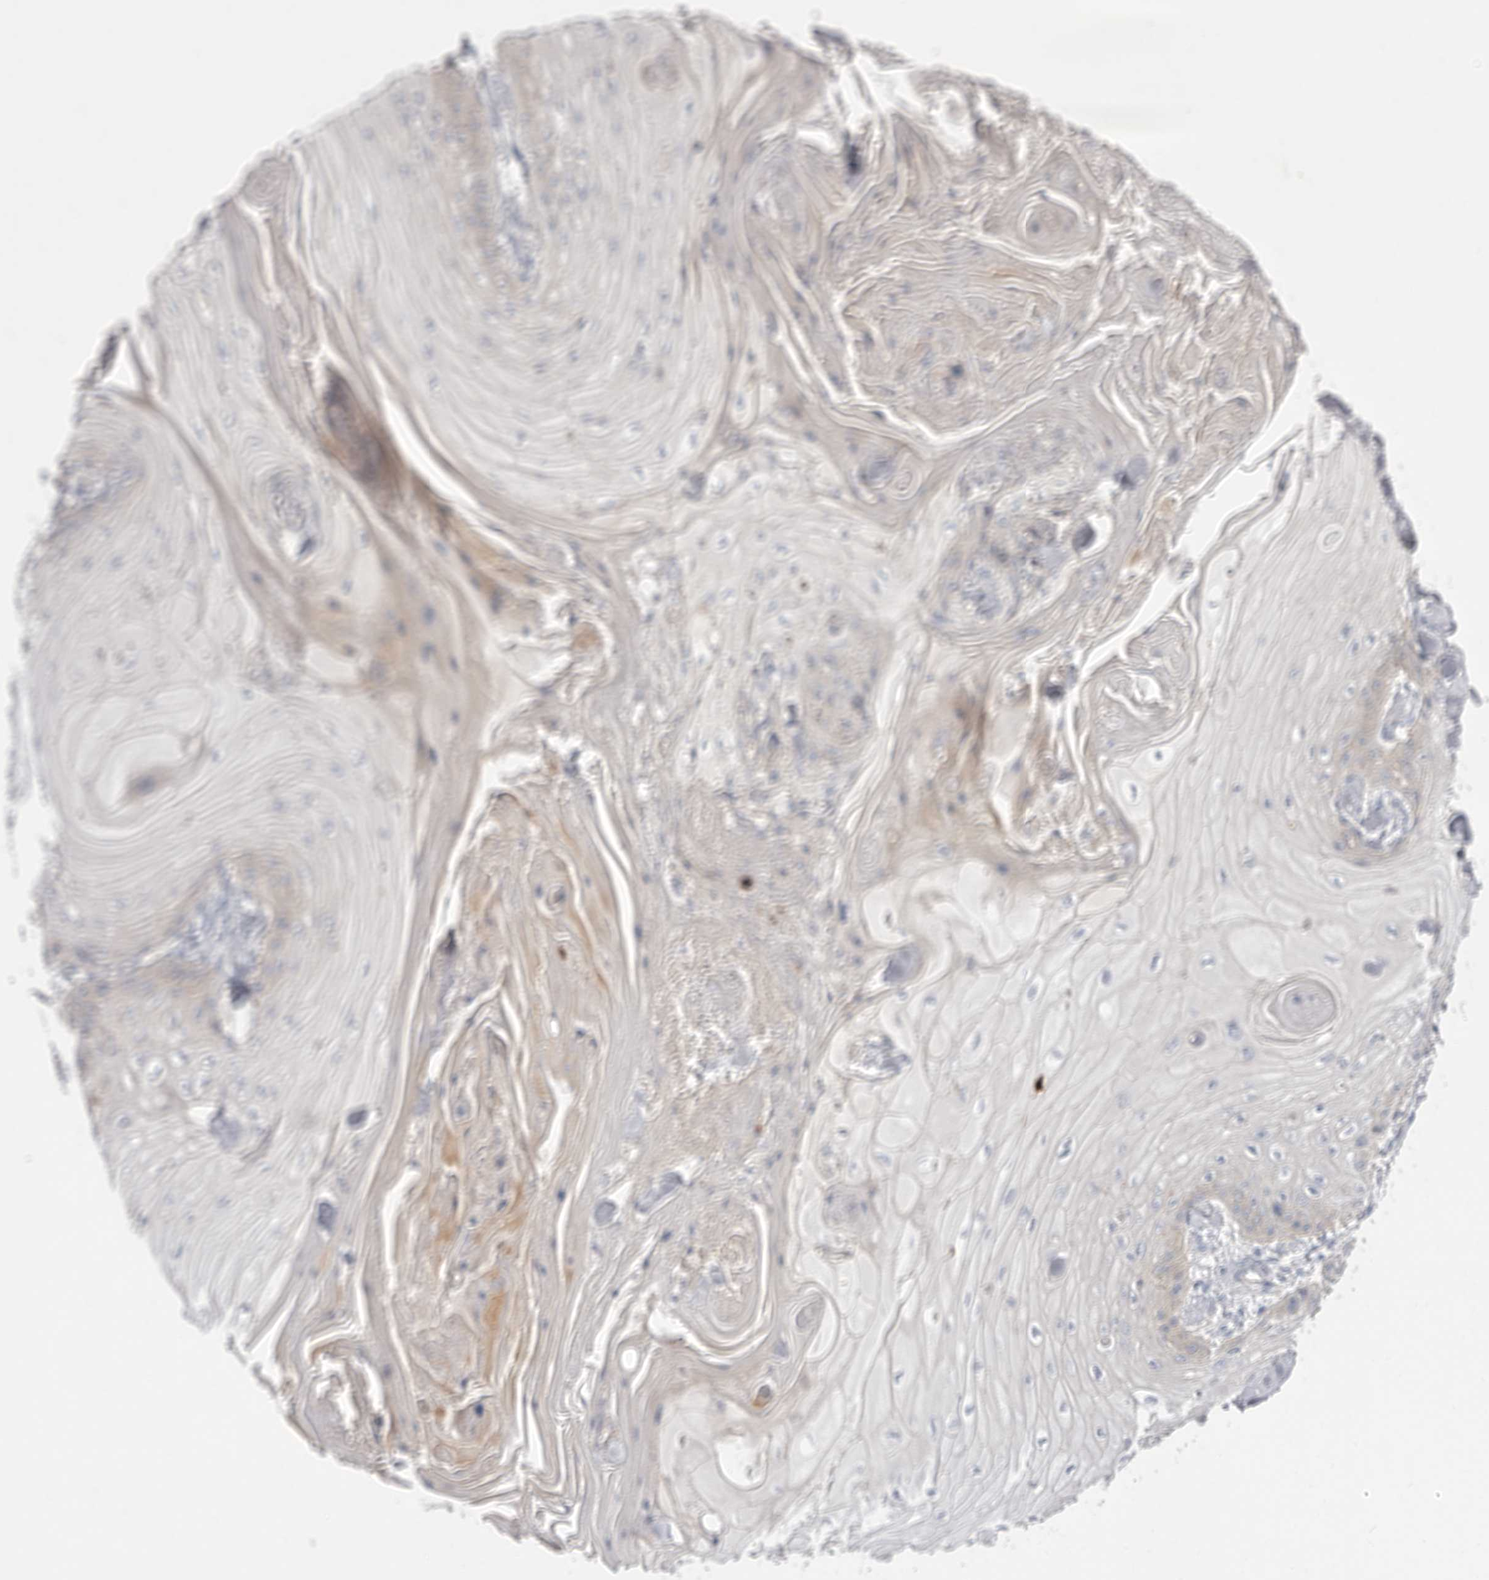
{"staining": {"intensity": "negative", "quantity": "none", "location": "none"}, "tissue": "skin cancer", "cell_type": "Tumor cells", "image_type": "cancer", "snomed": [{"axis": "morphology", "description": "Squamous cell carcinoma, NOS"}, {"axis": "topography", "description": "Skin"}], "caption": "DAB (3,3'-diaminobenzidine) immunohistochemical staining of skin cancer exhibits no significant staining in tumor cells.", "gene": "S1PR5", "patient": {"sex": "male", "age": 74}}